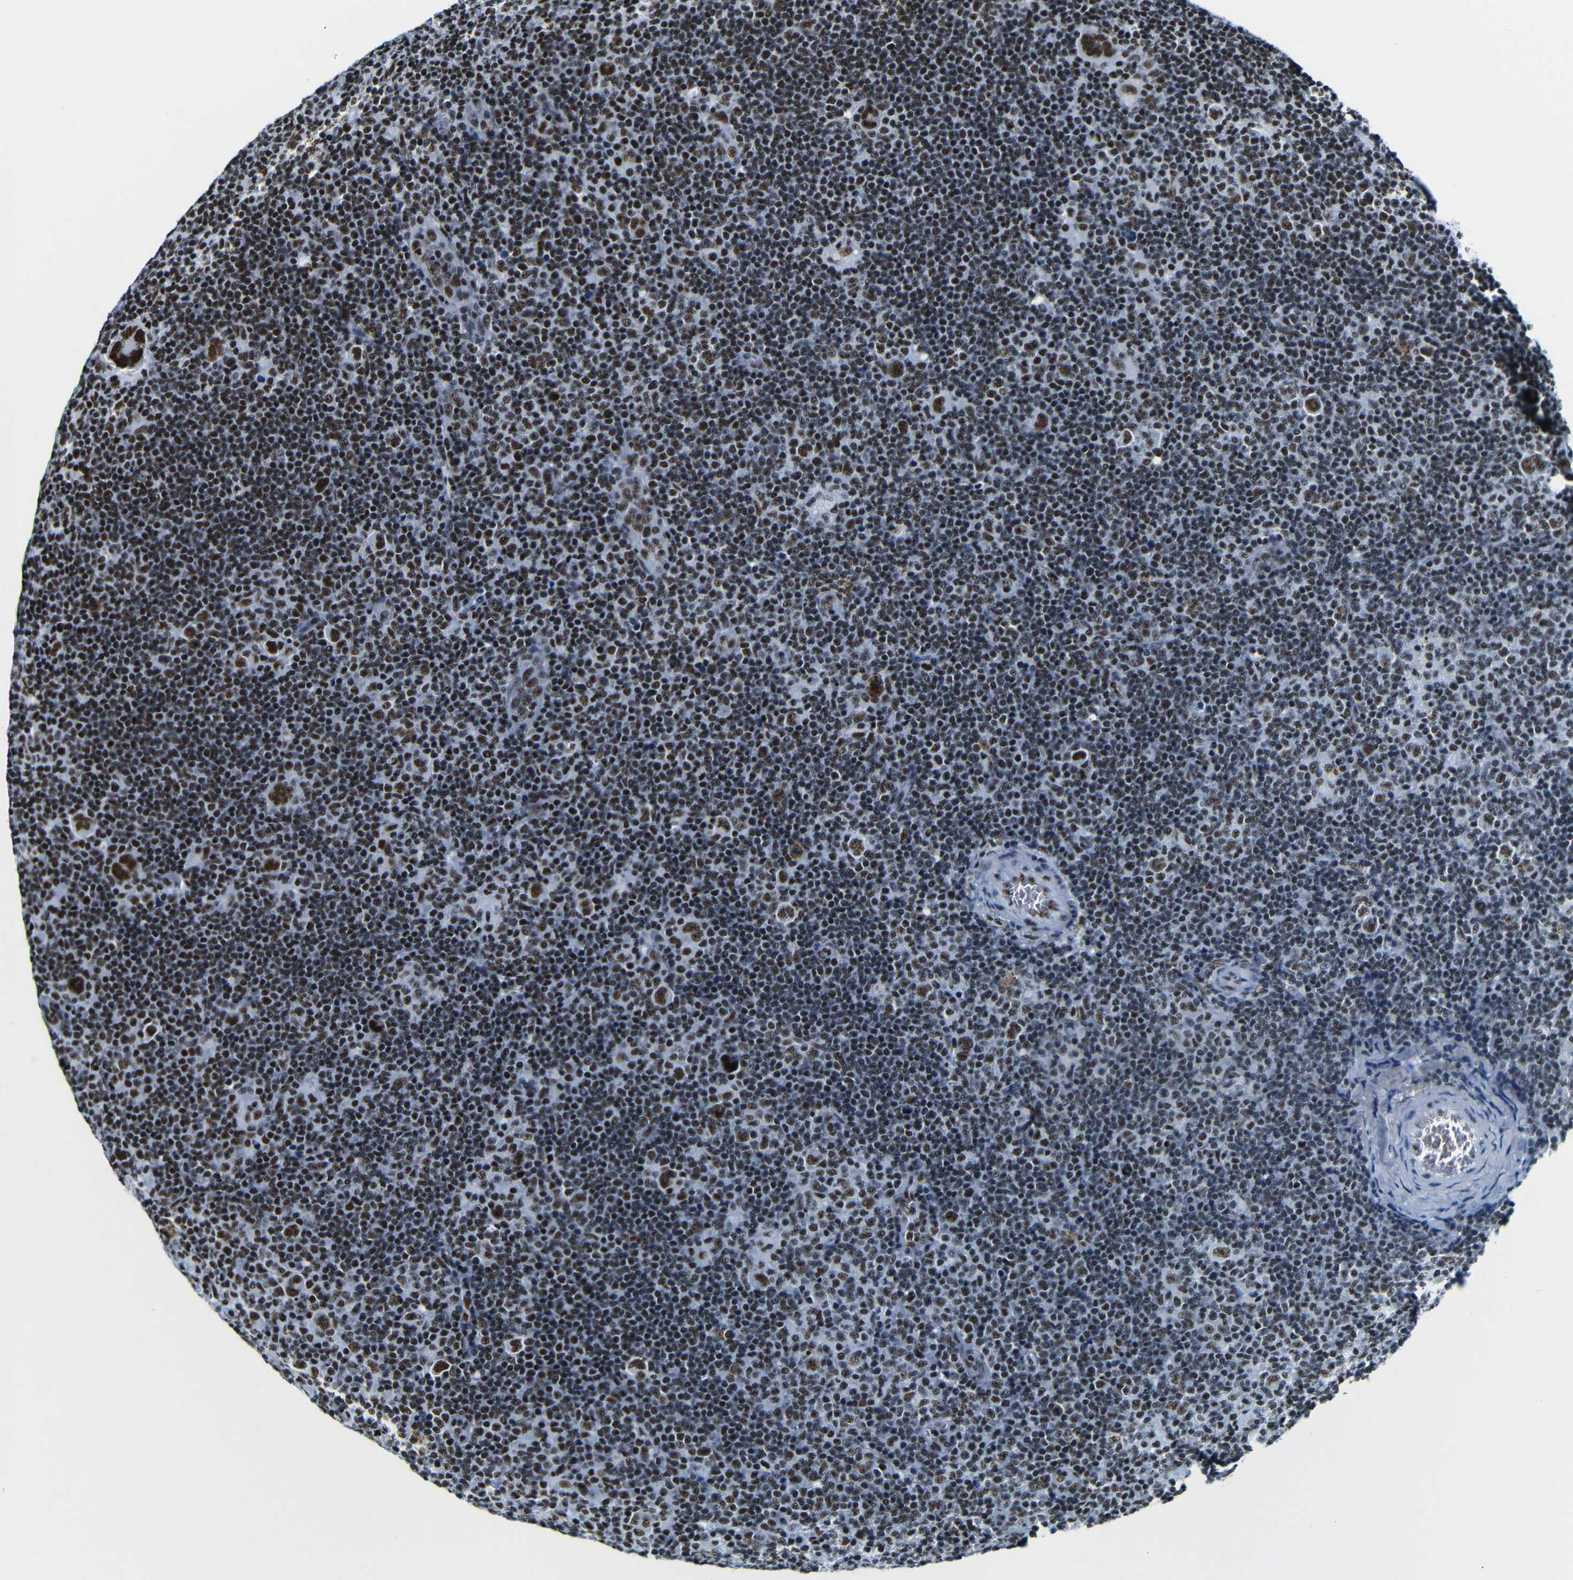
{"staining": {"intensity": "strong", "quantity": ">75%", "location": "nuclear"}, "tissue": "lymphoma", "cell_type": "Tumor cells", "image_type": "cancer", "snomed": [{"axis": "morphology", "description": "Hodgkin's disease, NOS"}, {"axis": "topography", "description": "Lymph node"}], "caption": "Immunohistochemical staining of human lymphoma displays high levels of strong nuclear staining in approximately >75% of tumor cells. (Stains: DAB (3,3'-diaminobenzidine) in brown, nuclei in blue, Microscopy: brightfield microscopy at high magnification).", "gene": "SRSF1", "patient": {"sex": "female", "age": 57}}